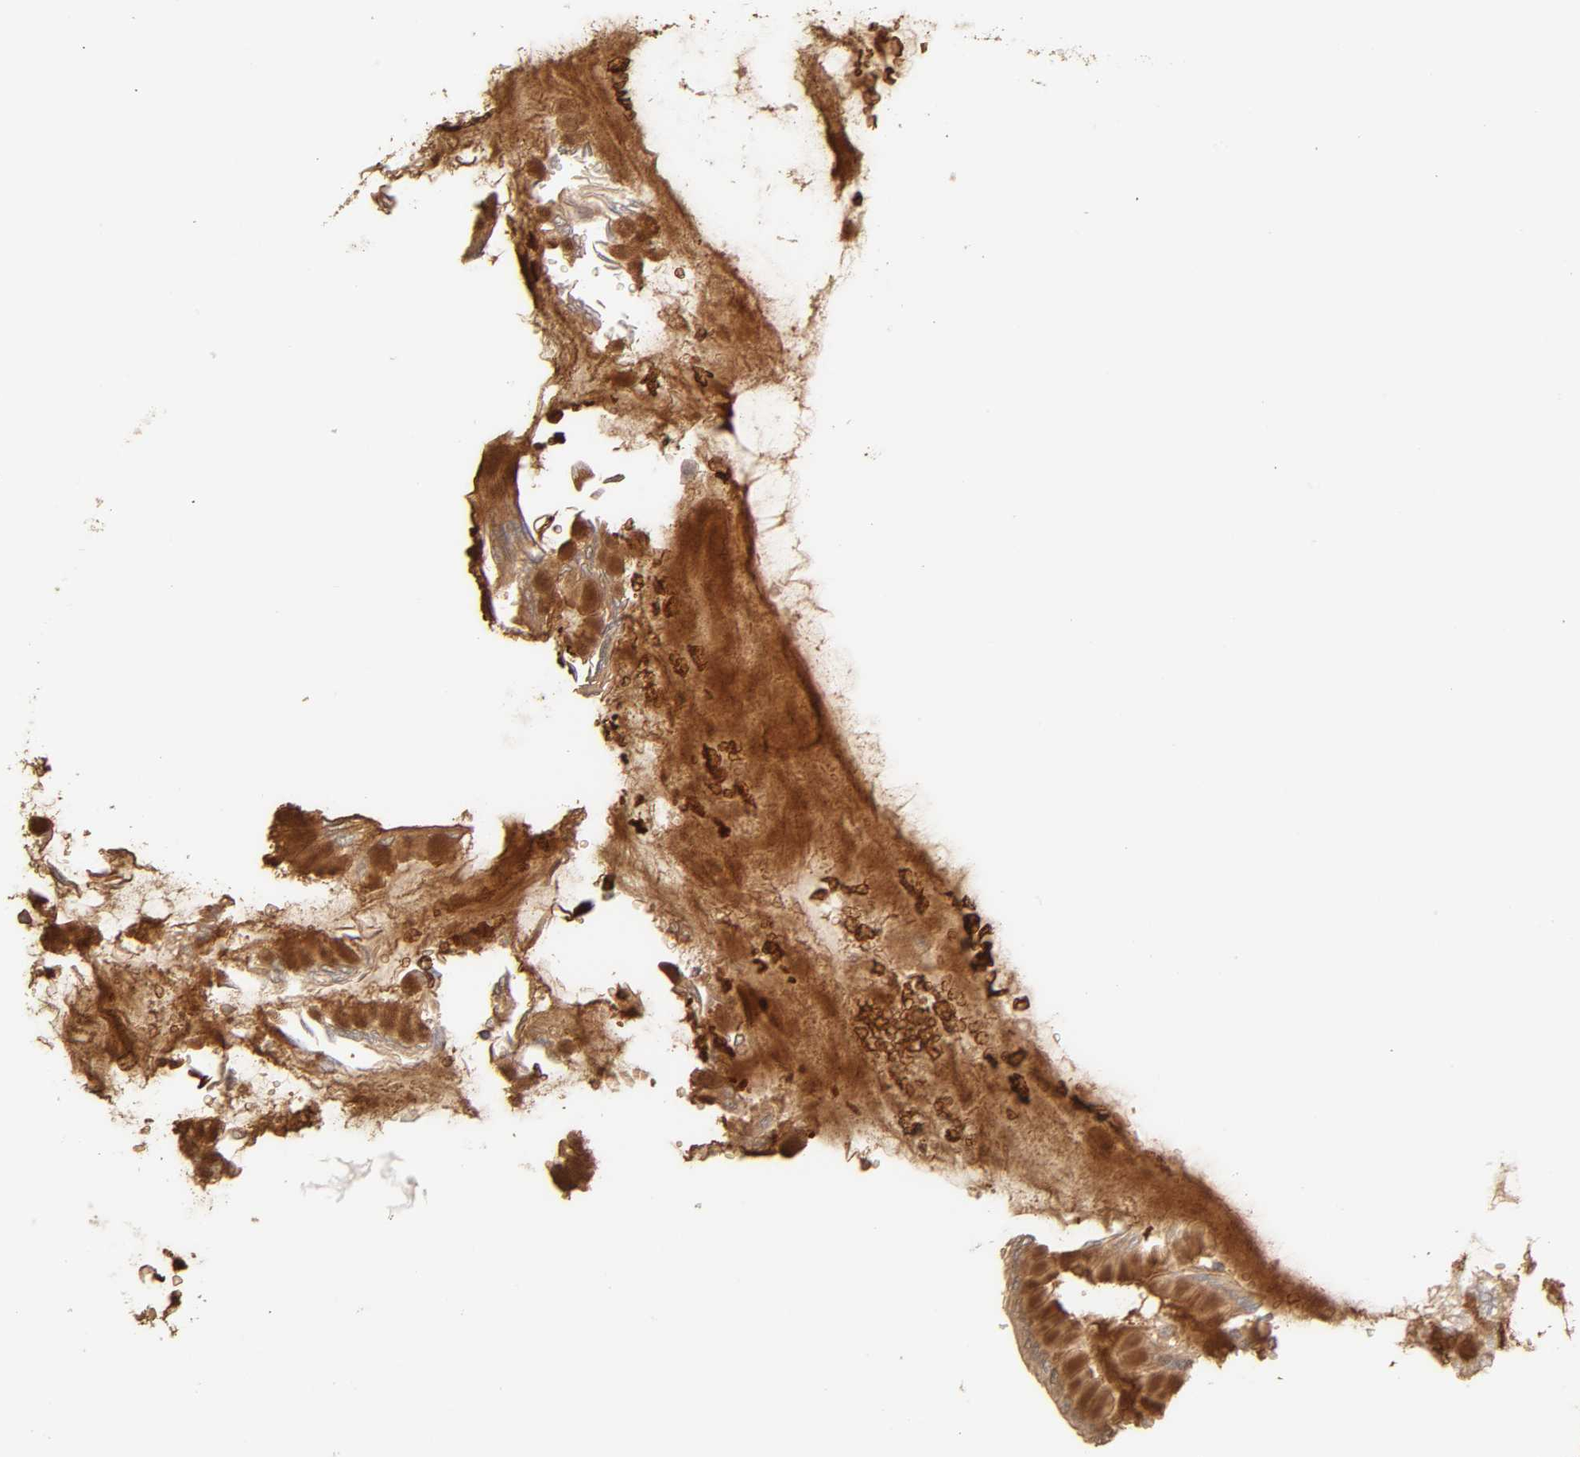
{"staining": {"intensity": "moderate", "quantity": "<25%", "location": "cytoplasmic/membranous"}, "tissue": "stomach", "cell_type": "Glandular cells", "image_type": "normal", "snomed": [{"axis": "morphology", "description": "Normal tissue, NOS"}, {"axis": "topography", "description": "Stomach, upper"}], "caption": "This is an image of IHC staining of unremarkable stomach, which shows moderate positivity in the cytoplasmic/membranous of glandular cells.", "gene": "AP1G2", "patient": {"sex": "female", "age": 56}}